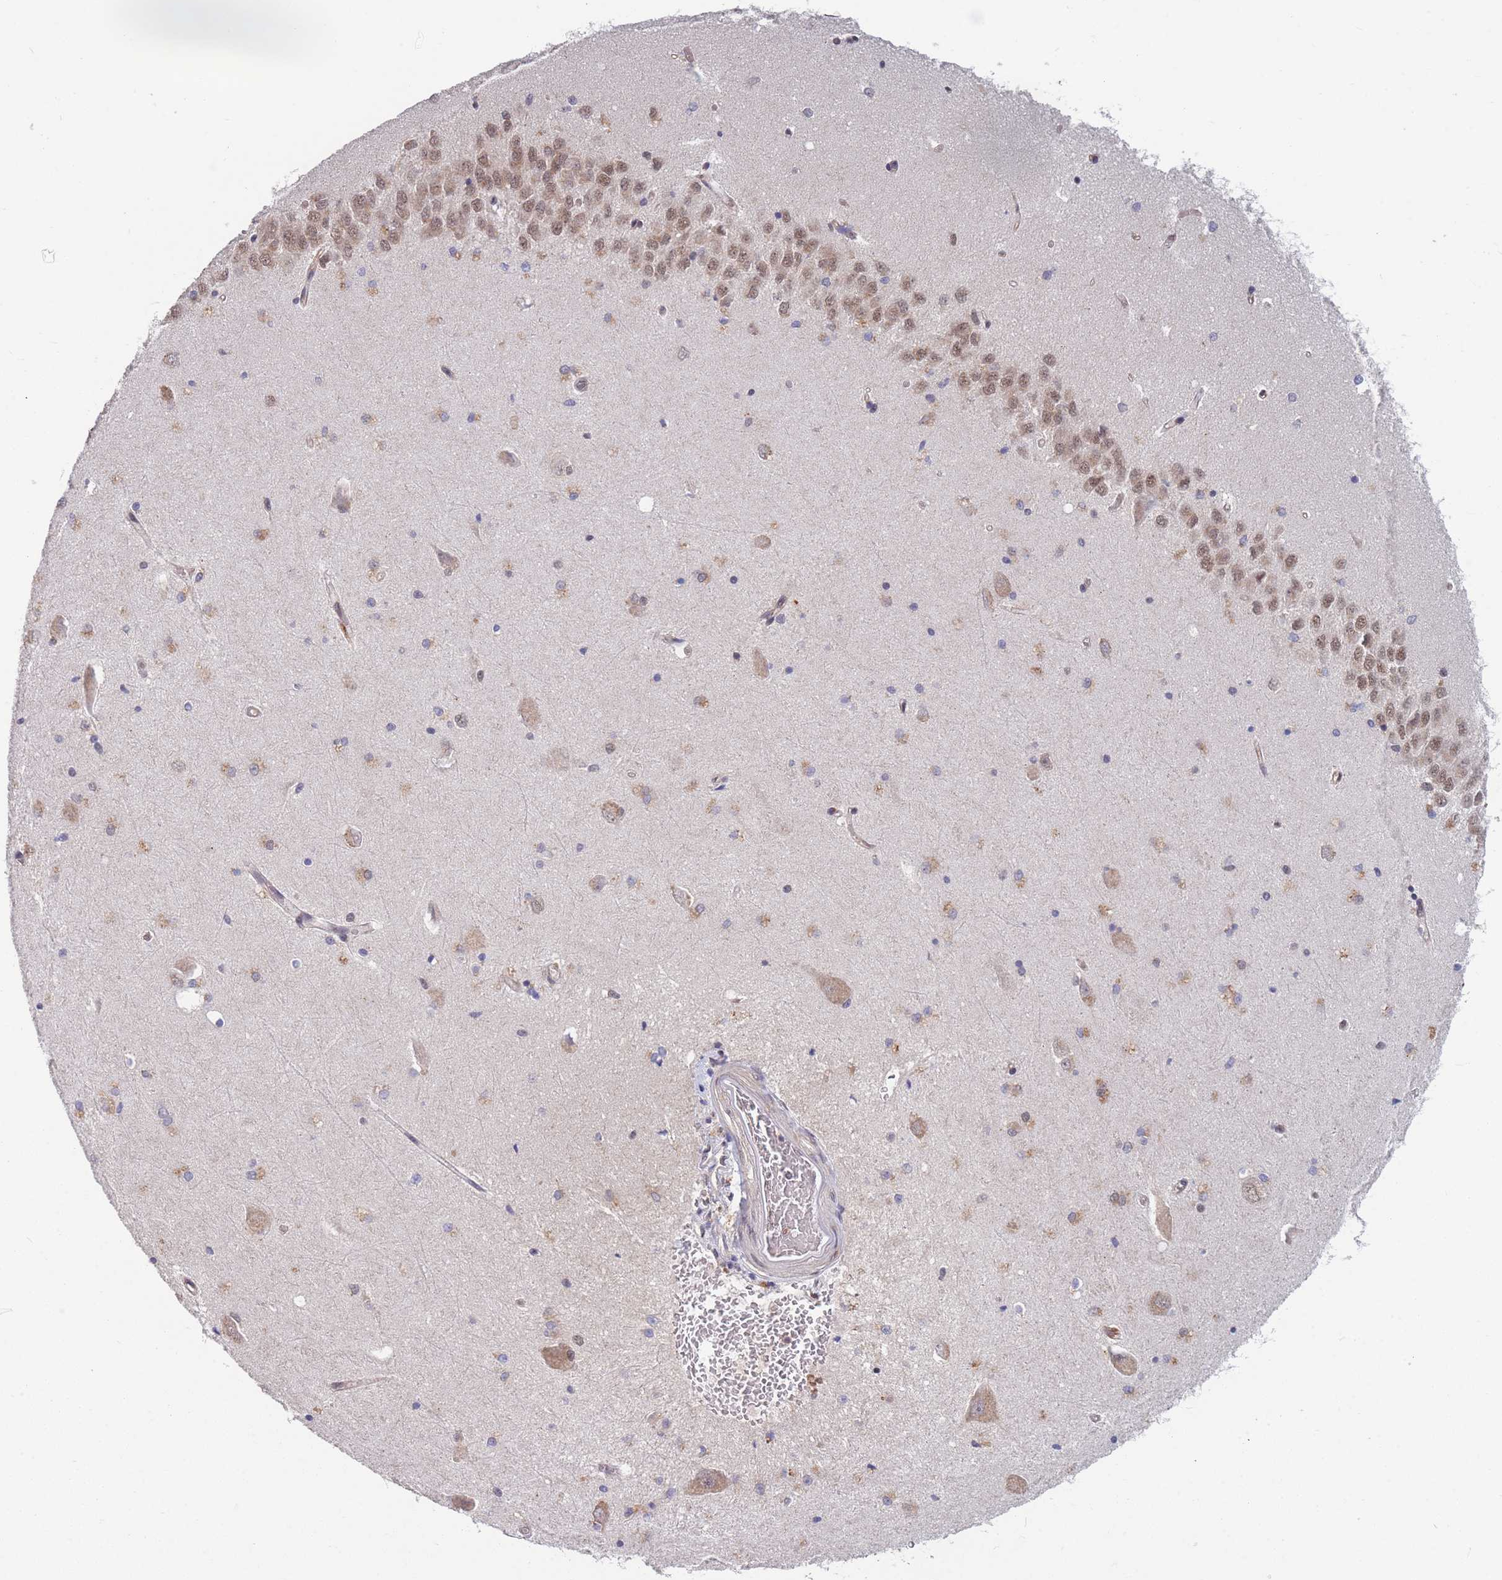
{"staining": {"intensity": "weak", "quantity": "<25%", "location": "cytoplasmic/membranous"}, "tissue": "hippocampus", "cell_type": "Glial cells", "image_type": "normal", "snomed": [{"axis": "morphology", "description": "Normal tissue, NOS"}, {"axis": "topography", "description": "Hippocampus"}], "caption": "A high-resolution micrograph shows immunohistochemistry staining of unremarkable hippocampus, which reveals no significant positivity in glial cells.", "gene": "SNRPA1", "patient": {"sex": "male", "age": 45}}